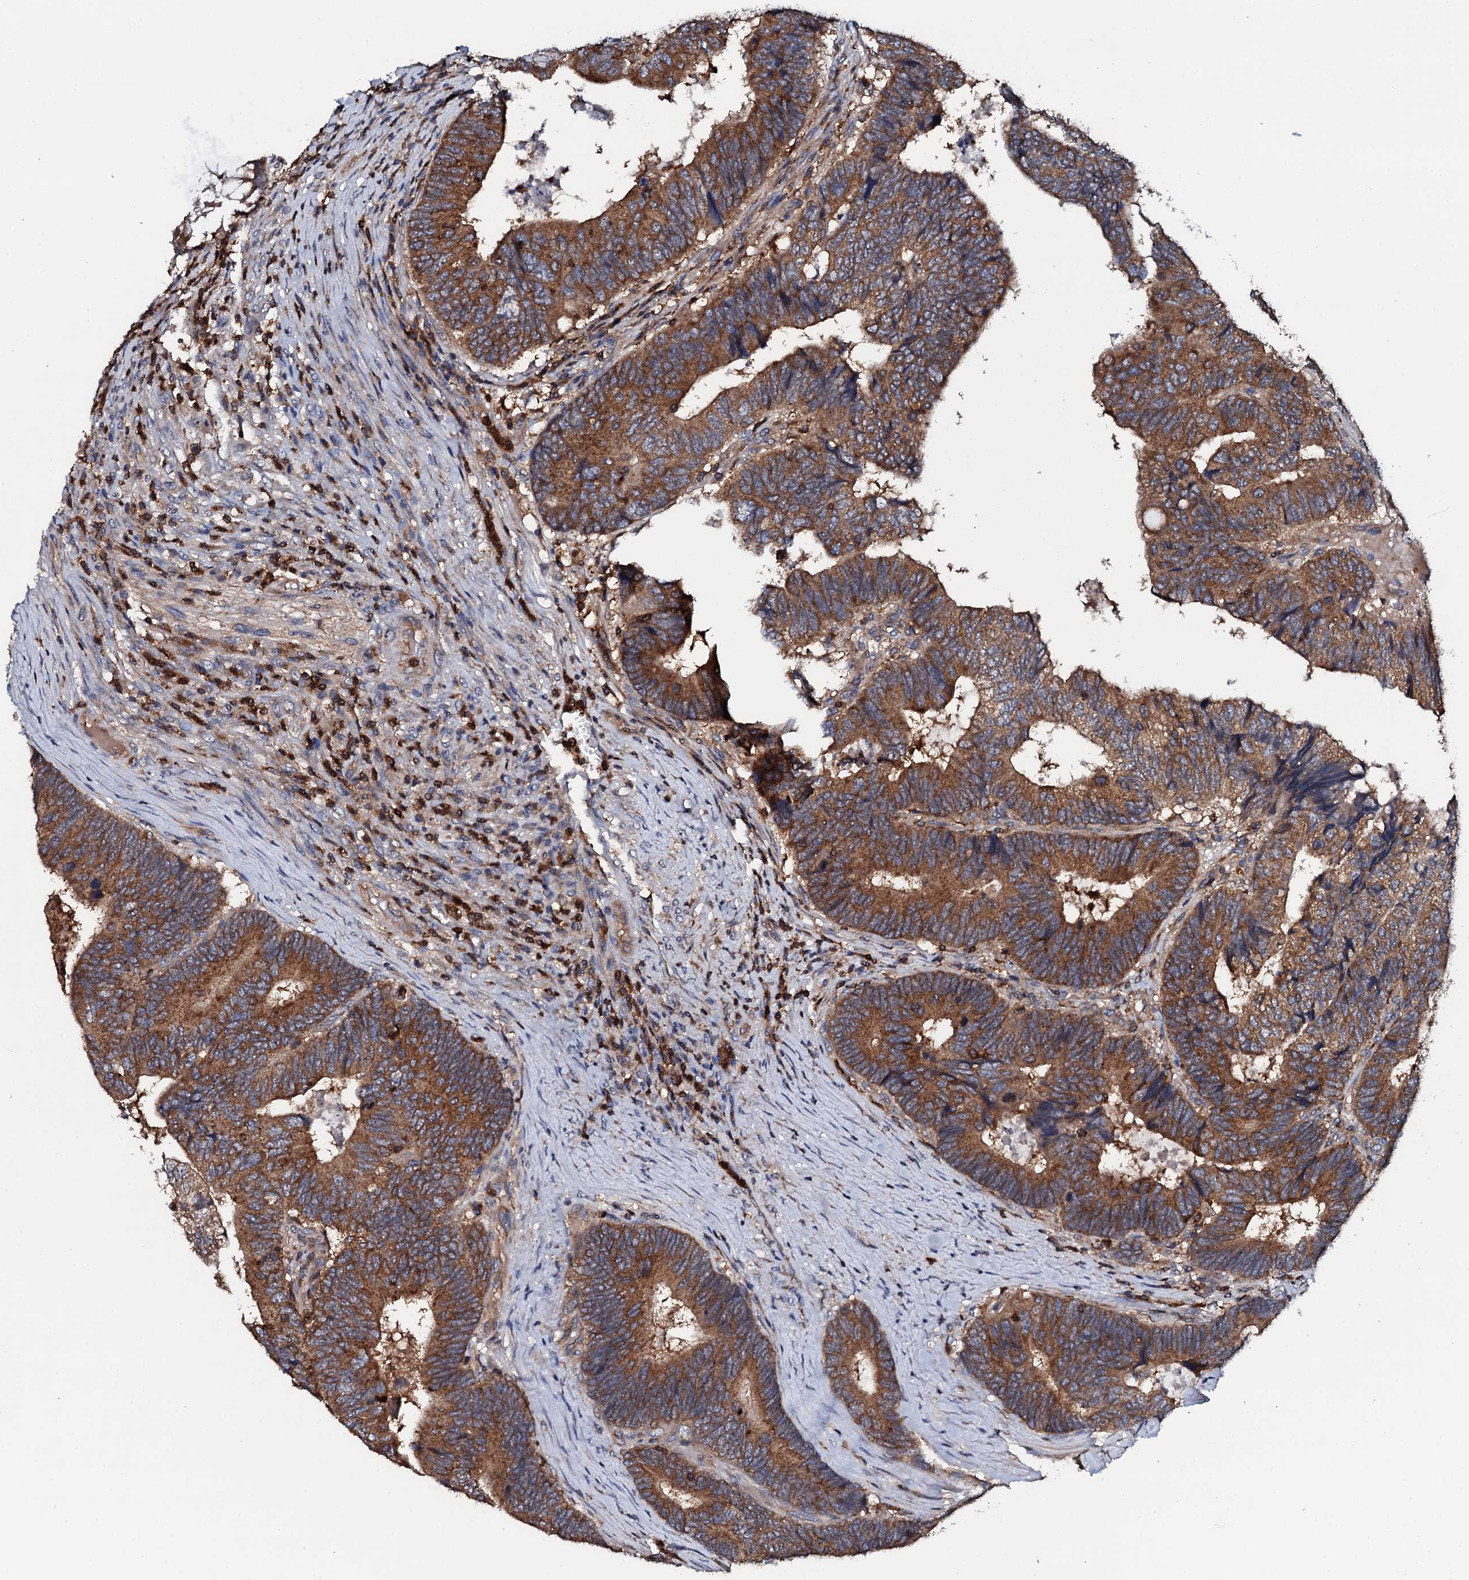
{"staining": {"intensity": "strong", "quantity": ">75%", "location": "cytoplasmic/membranous"}, "tissue": "colorectal cancer", "cell_type": "Tumor cells", "image_type": "cancer", "snomed": [{"axis": "morphology", "description": "Adenocarcinoma, NOS"}, {"axis": "topography", "description": "Colon"}], "caption": "Tumor cells demonstrate high levels of strong cytoplasmic/membranous staining in approximately >75% of cells in human colorectal cancer.", "gene": "GRK2", "patient": {"sex": "female", "age": 67}}